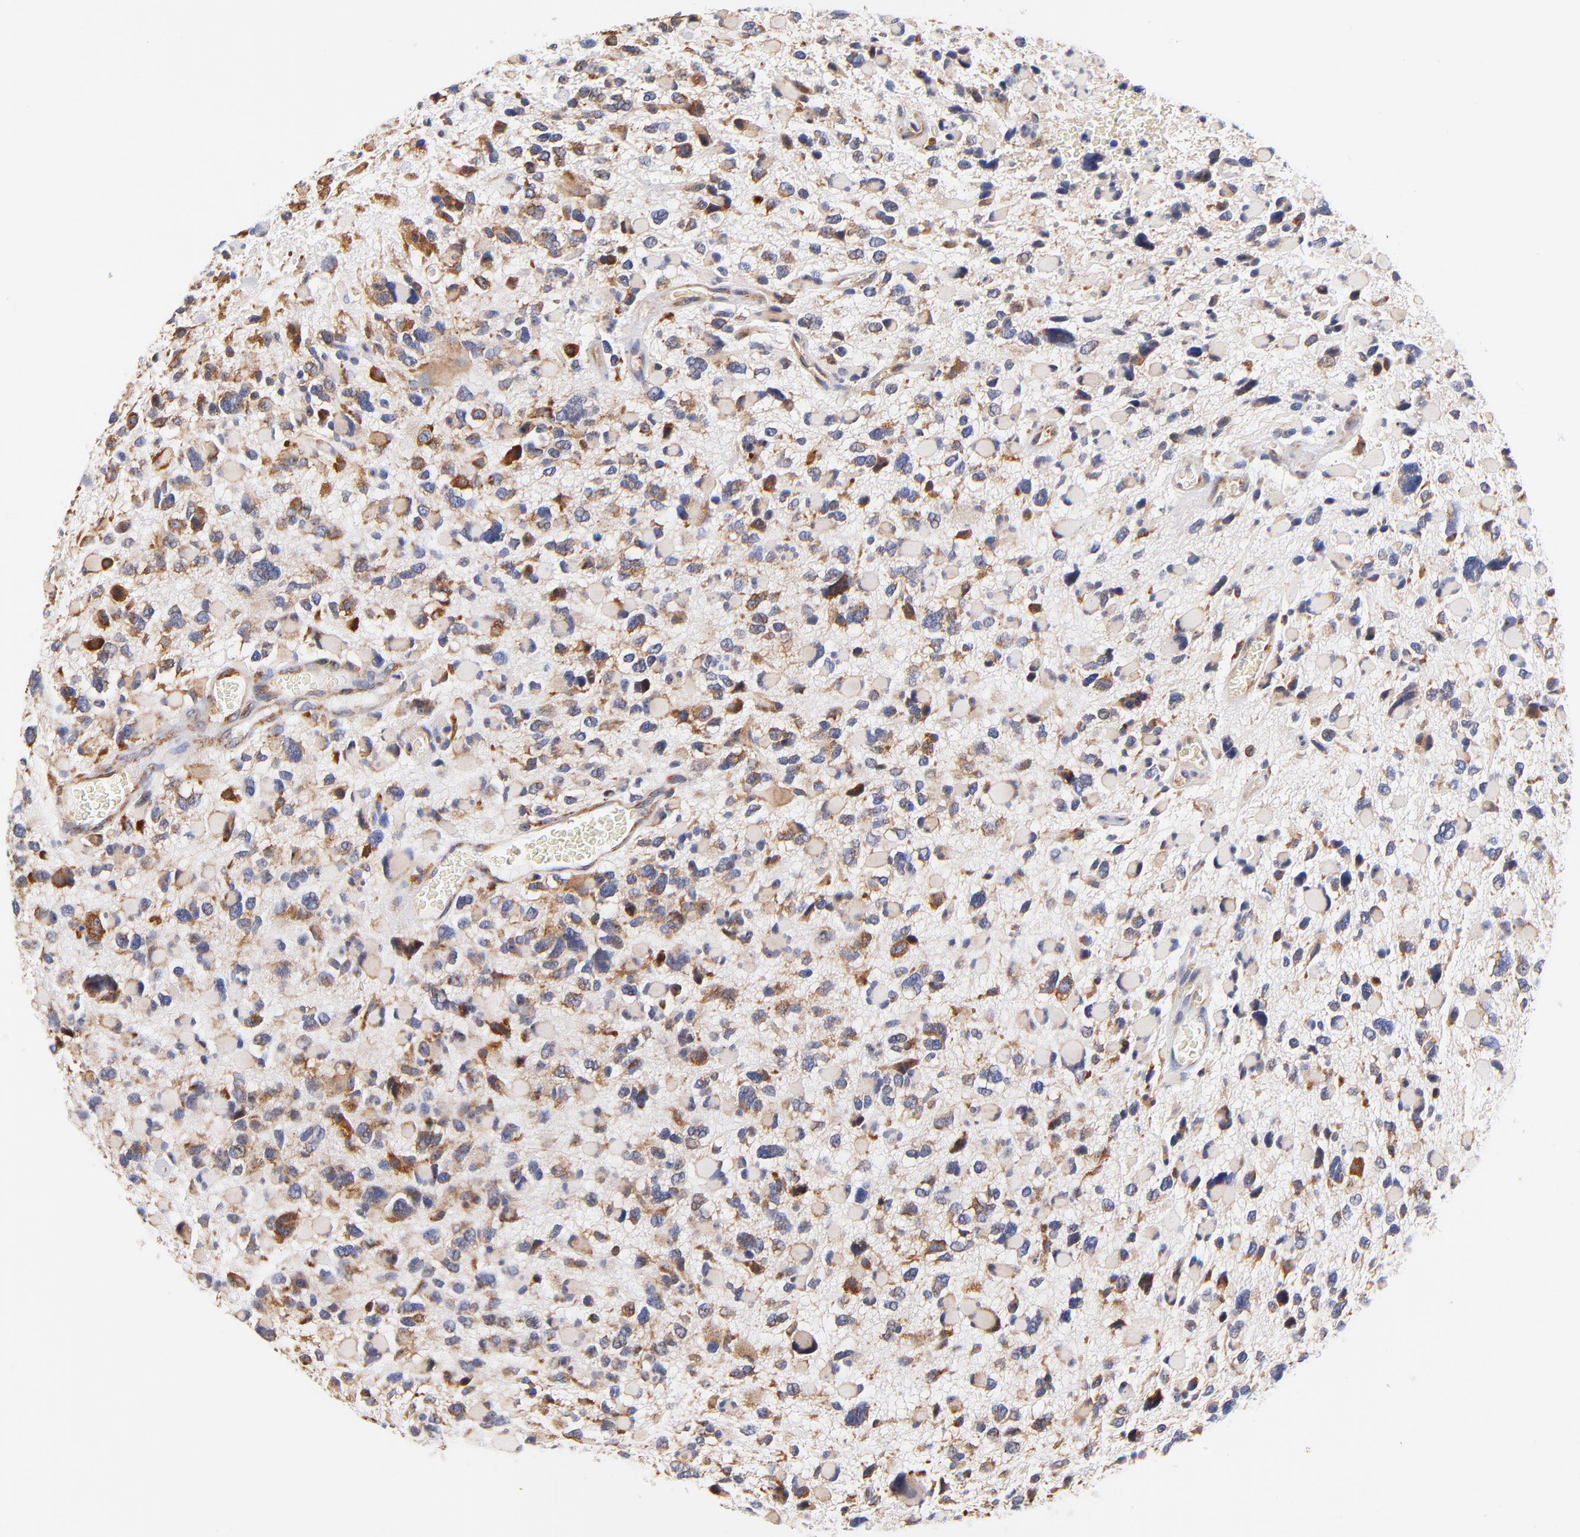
{"staining": {"intensity": "moderate", "quantity": "25%-75%", "location": "cytoplasmic/membranous"}, "tissue": "glioma", "cell_type": "Tumor cells", "image_type": "cancer", "snomed": [{"axis": "morphology", "description": "Glioma, malignant, High grade"}, {"axis": "topography", "description": "Brain"}], "caption": "An image showing moderate cytoplasmic/membranous staining in approximately 25%-75% of tumor cells in glioma, as visualized by brown immunohistochemical staining.", "gene": "RPL27", "patient": {"sex": "female", "age": 37}}